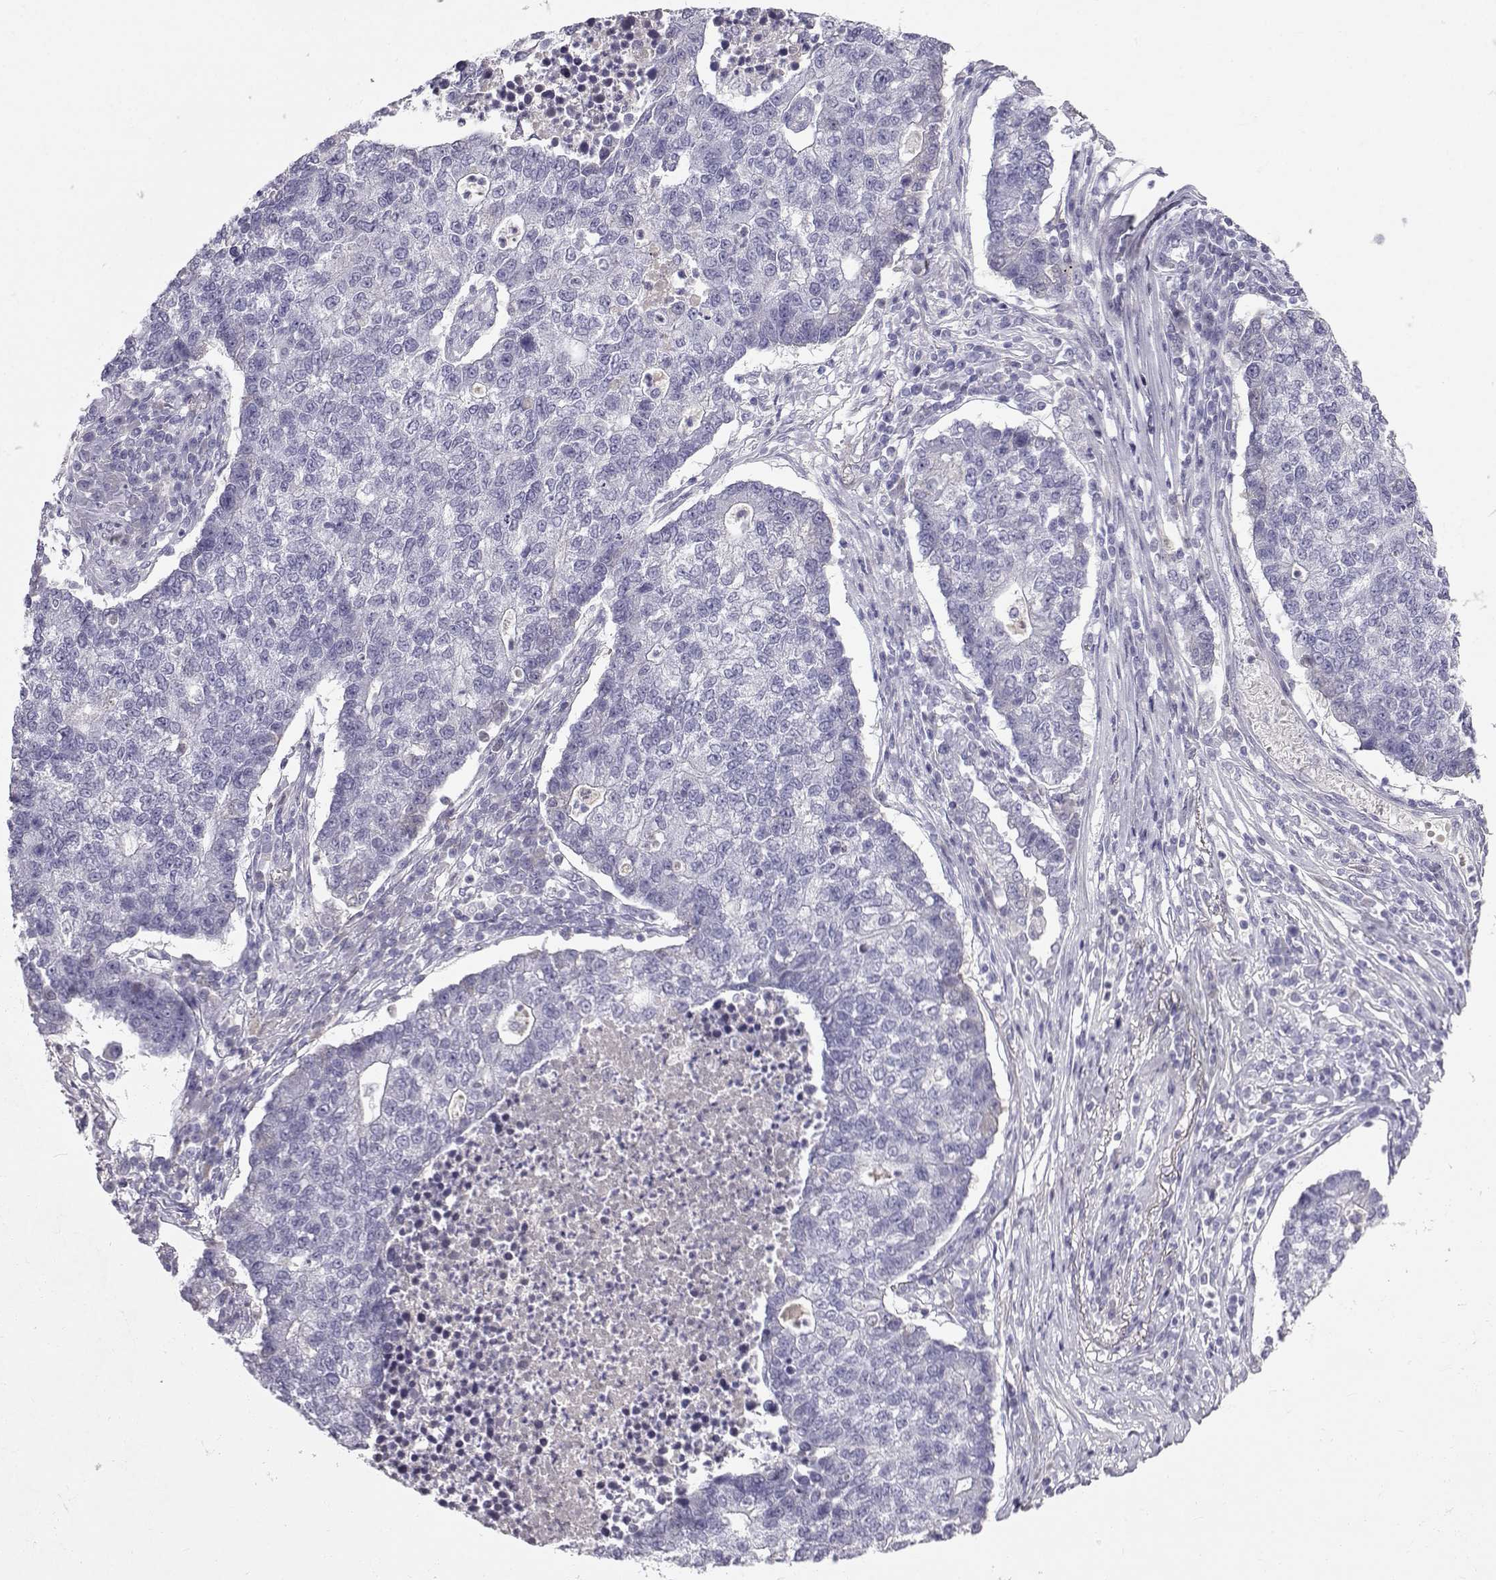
{"staining": {"intensity": "negative", "quantity": "none", "location": "none"}, "tissue": "lung cancer", "cell_type": "Tumor cells", "image_type": "cancer", "snomed": [{"axis": "morphology", "description": "Adenocarcinoma, NOS"}, {"axis": "topography", "description": "Lung"}], "caption": "Lung cancer was stained to show a protein in brown. There is no significant staining in tumor cells.", "gene": "GPR26", "patient": {"sex": "male", "age": 57}}